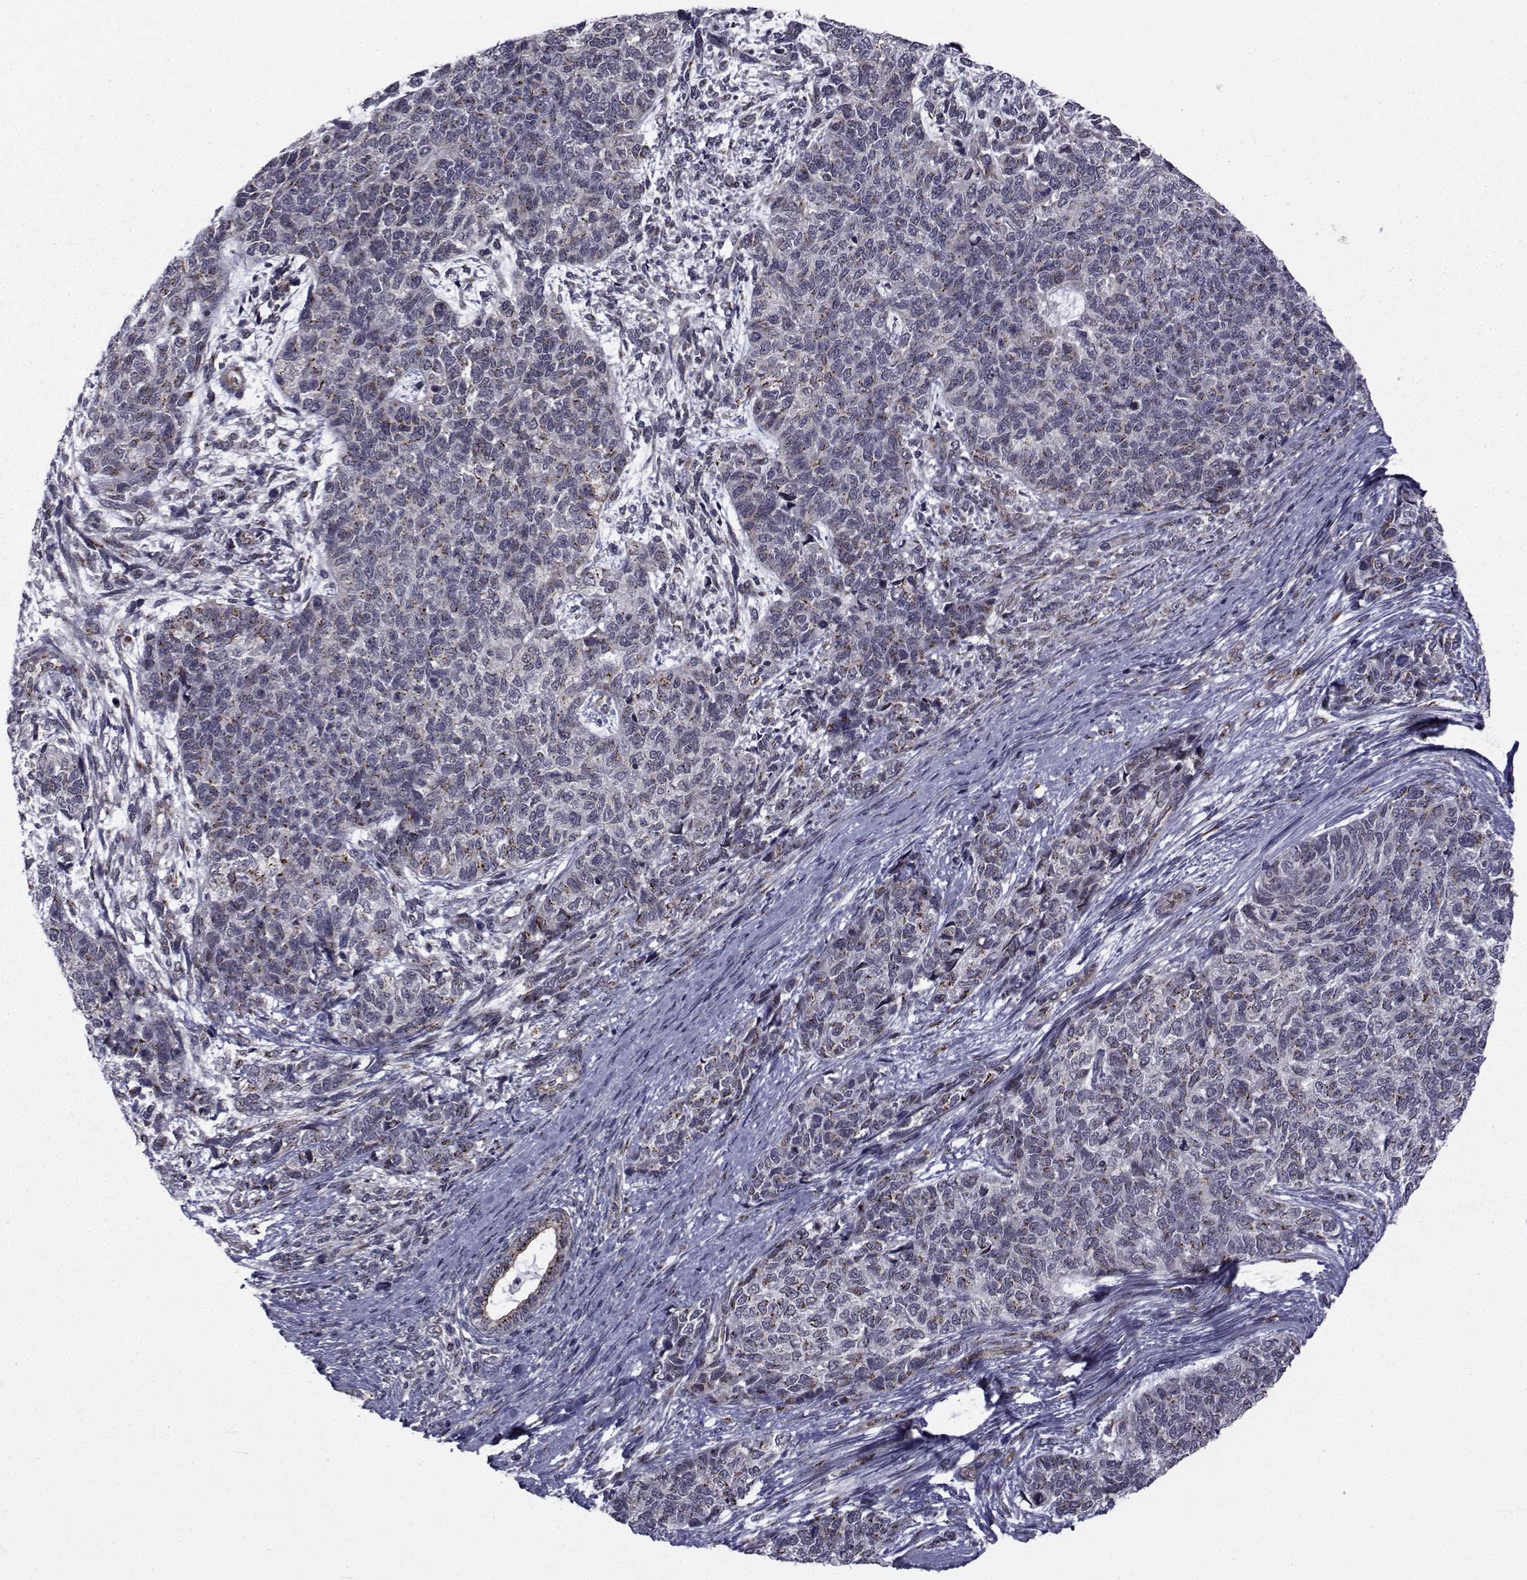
{"staining": {"intensity": "negative", "quantity": "none", "location": "none"}, "tissue": "cervical cancer", "cell_type": "Tumor cells", "image_type": "cancer", "snomed": [{"axis": "morphology", "description": "Squamous cell carcinoma, NOS"}, {"axis": "topography", "description": "Cervix"}], "caption": "High magnification brightfield microscopy of cervical cancer stained with DAB (3,3'-diaminobenzidine) (brown) and counterstained with hematoxylin (blue): tumor cells show no significant staining.", "gene": "ATP6V1C2", "patient": {"sex": "female", "age": 63}}